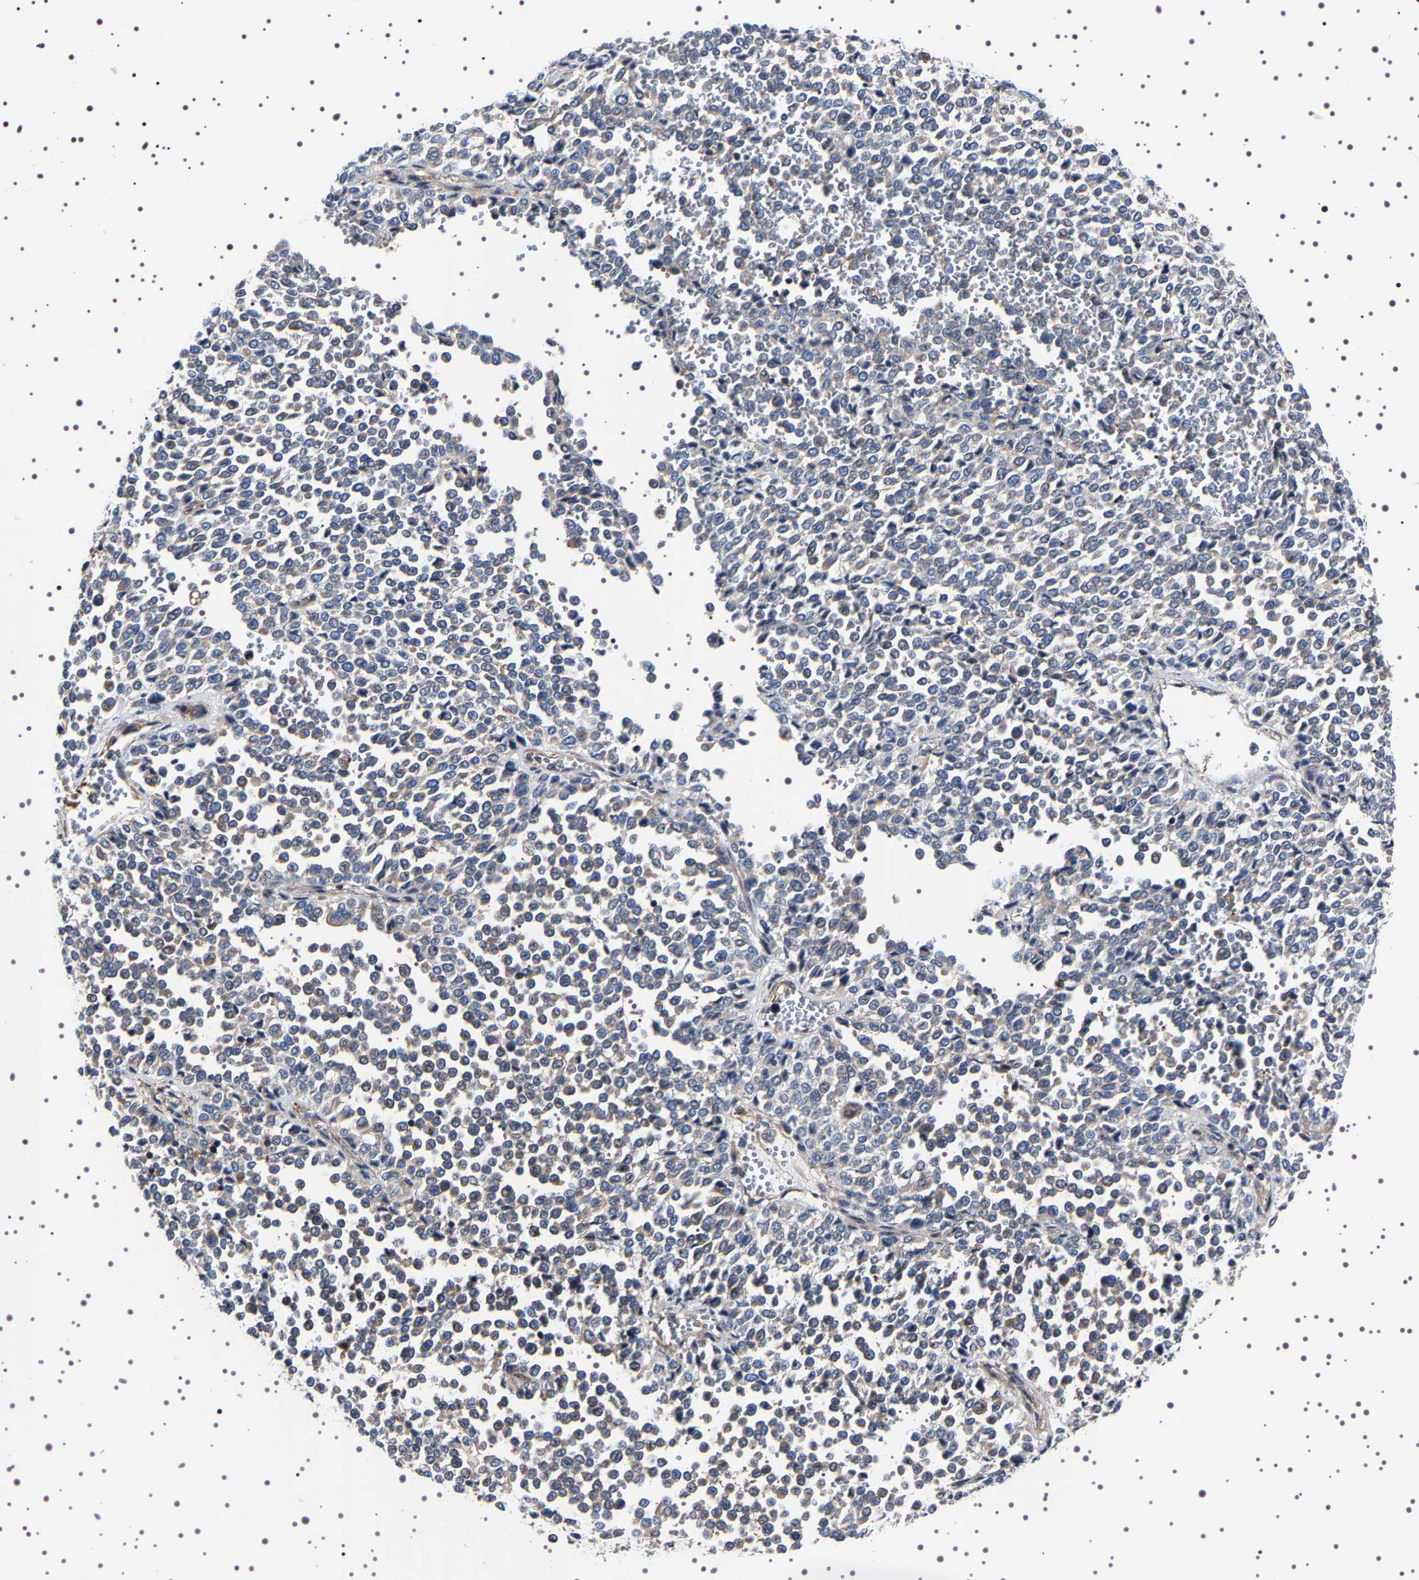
{"staining": {"intensity": "negative", "quantity": "none", "location": "none"}, "tissue": "melanoma", "cell_type": "Tumor cells", "image_type": "cancer", "snomed": [{"axis": "morphology", "description": "Malignant melanoma, Metastatic site"}, {"axis": "topography", "description": "Pancreas"}], "caption": "The photomicrograph displays no staining of tumor cells in melanoma.", "gene": "WDR1", "patient": {"sex": "female", "age": 30}}